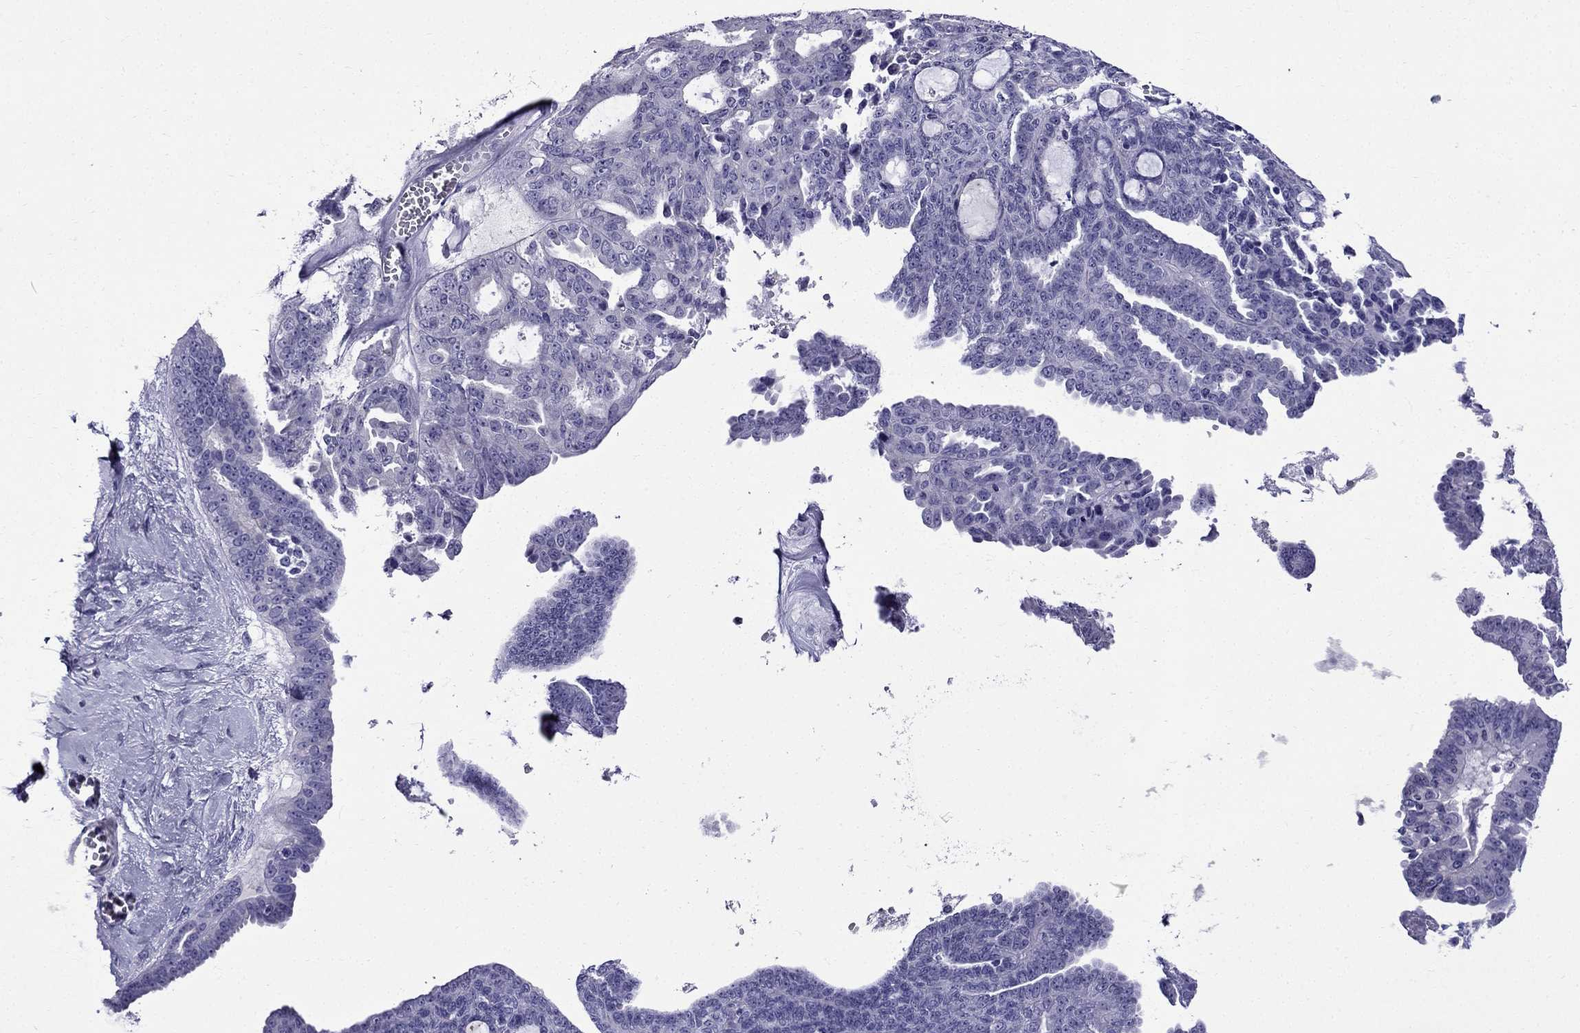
{"staining": {"intensity": "negative", "quantity": "none", "location": "none"}, "tissue": "ovarian cancer", "cell_type": "Tumor cells", "image_type": "cancer", "snomed": [{"axis": "morphology", "description": "Cystadenocarcinoma, serous, NOS"}, {"axis": "topography", "description": "Ovary"}], "caption": "There is no significant positivity in tumor cells of serous cystadenocarcinoma (ovarian).", "gene": "ERC2", "patient": {"sex": "female", "age": 71}}